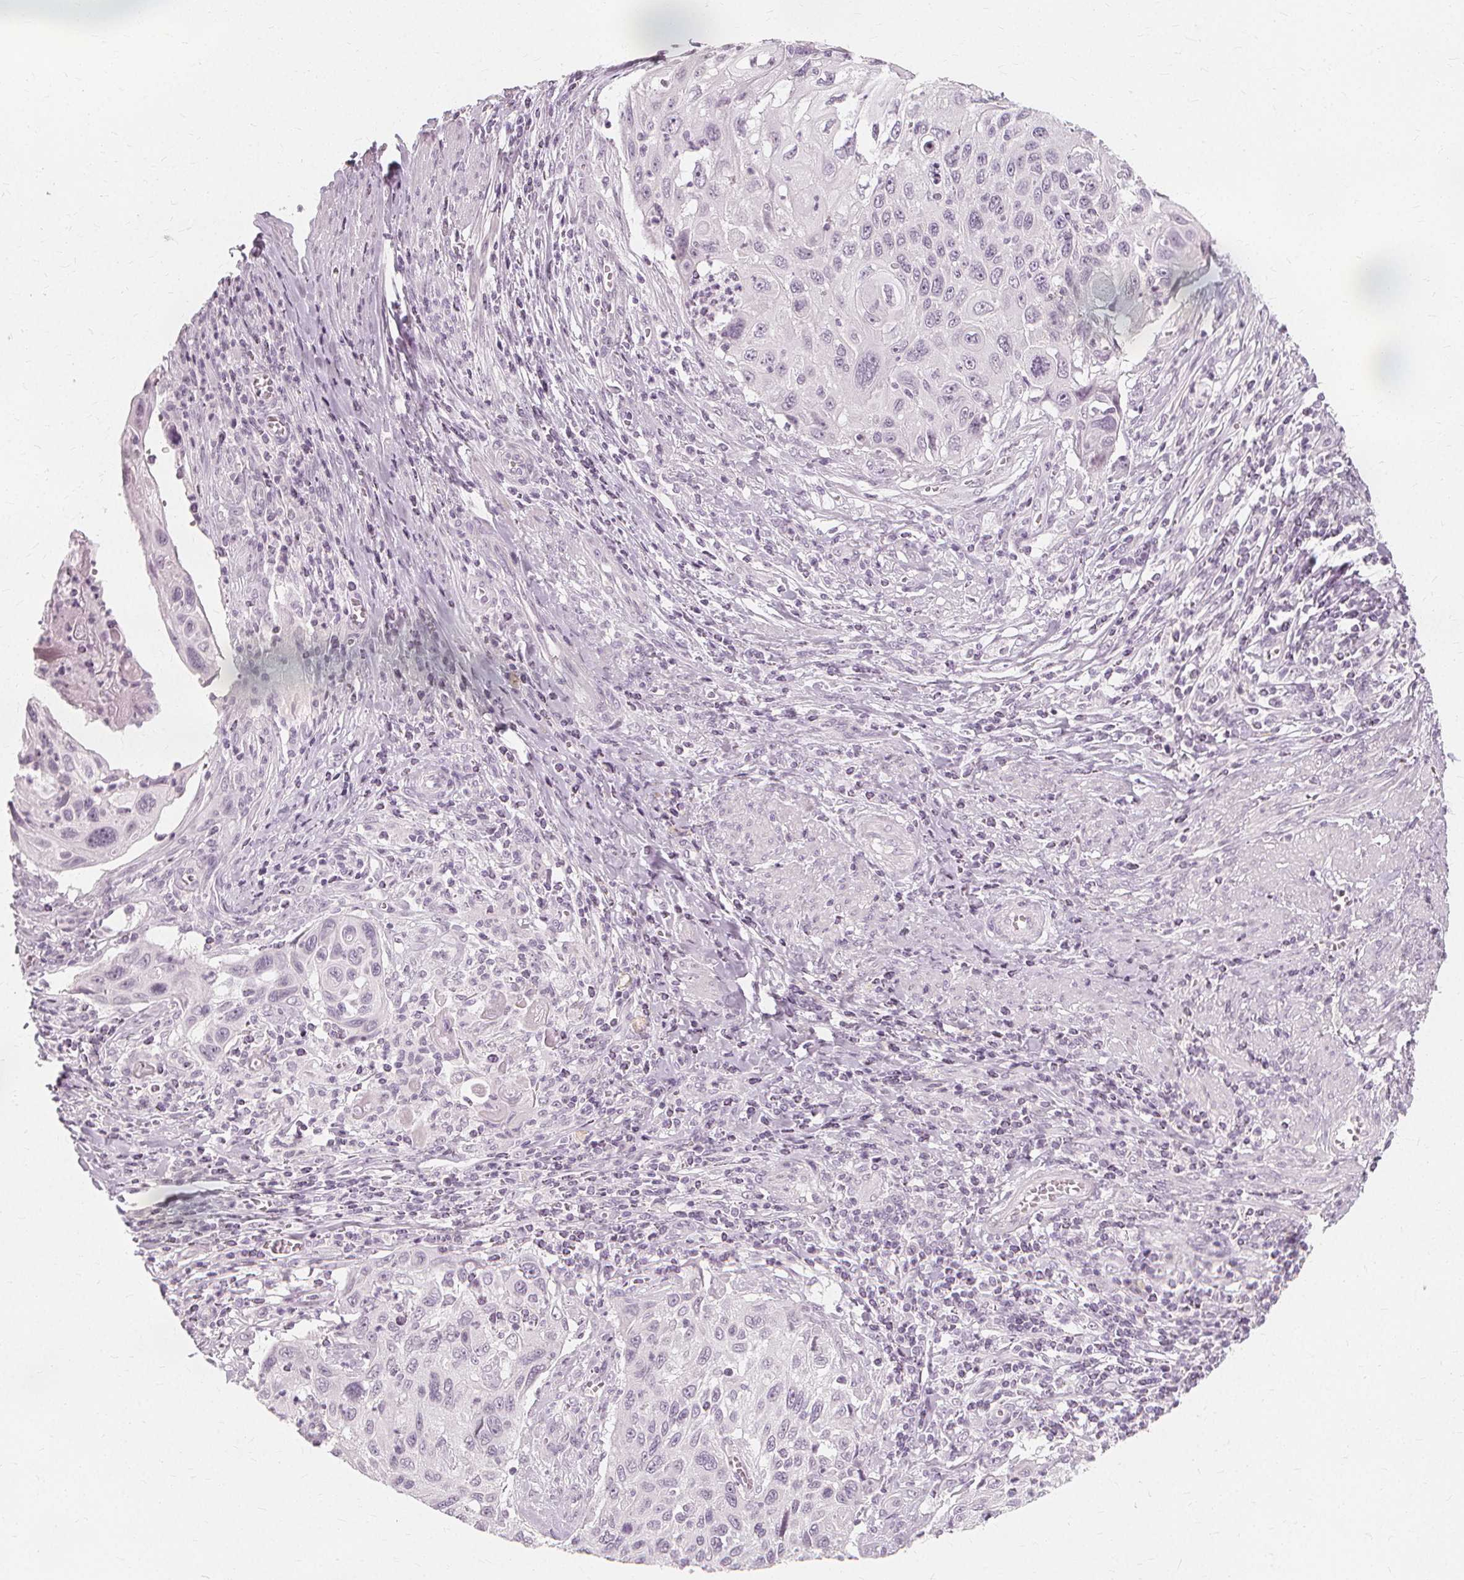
{"staining": {"intensity": "negative", "quantity": "none", "location": "none"}, "tissue": "cervical cancer", "cell_type": "Tumor cells", "image_type": "cancer", "snomed": [{"axis": "morphology", "description": "Squamous cell carcinoma, NOS"}, {"axis": "topography", "description": "Cervix"}], "caption": "High power microscopy image of an IHC micrograph of cervical cancer (squamous cell carcinoma), revealing no significant positivity in tumor cells. (DAB IHC, high magnification).", "gene": "NXPE1", "patient": {"sex": "female", "age": 70}}